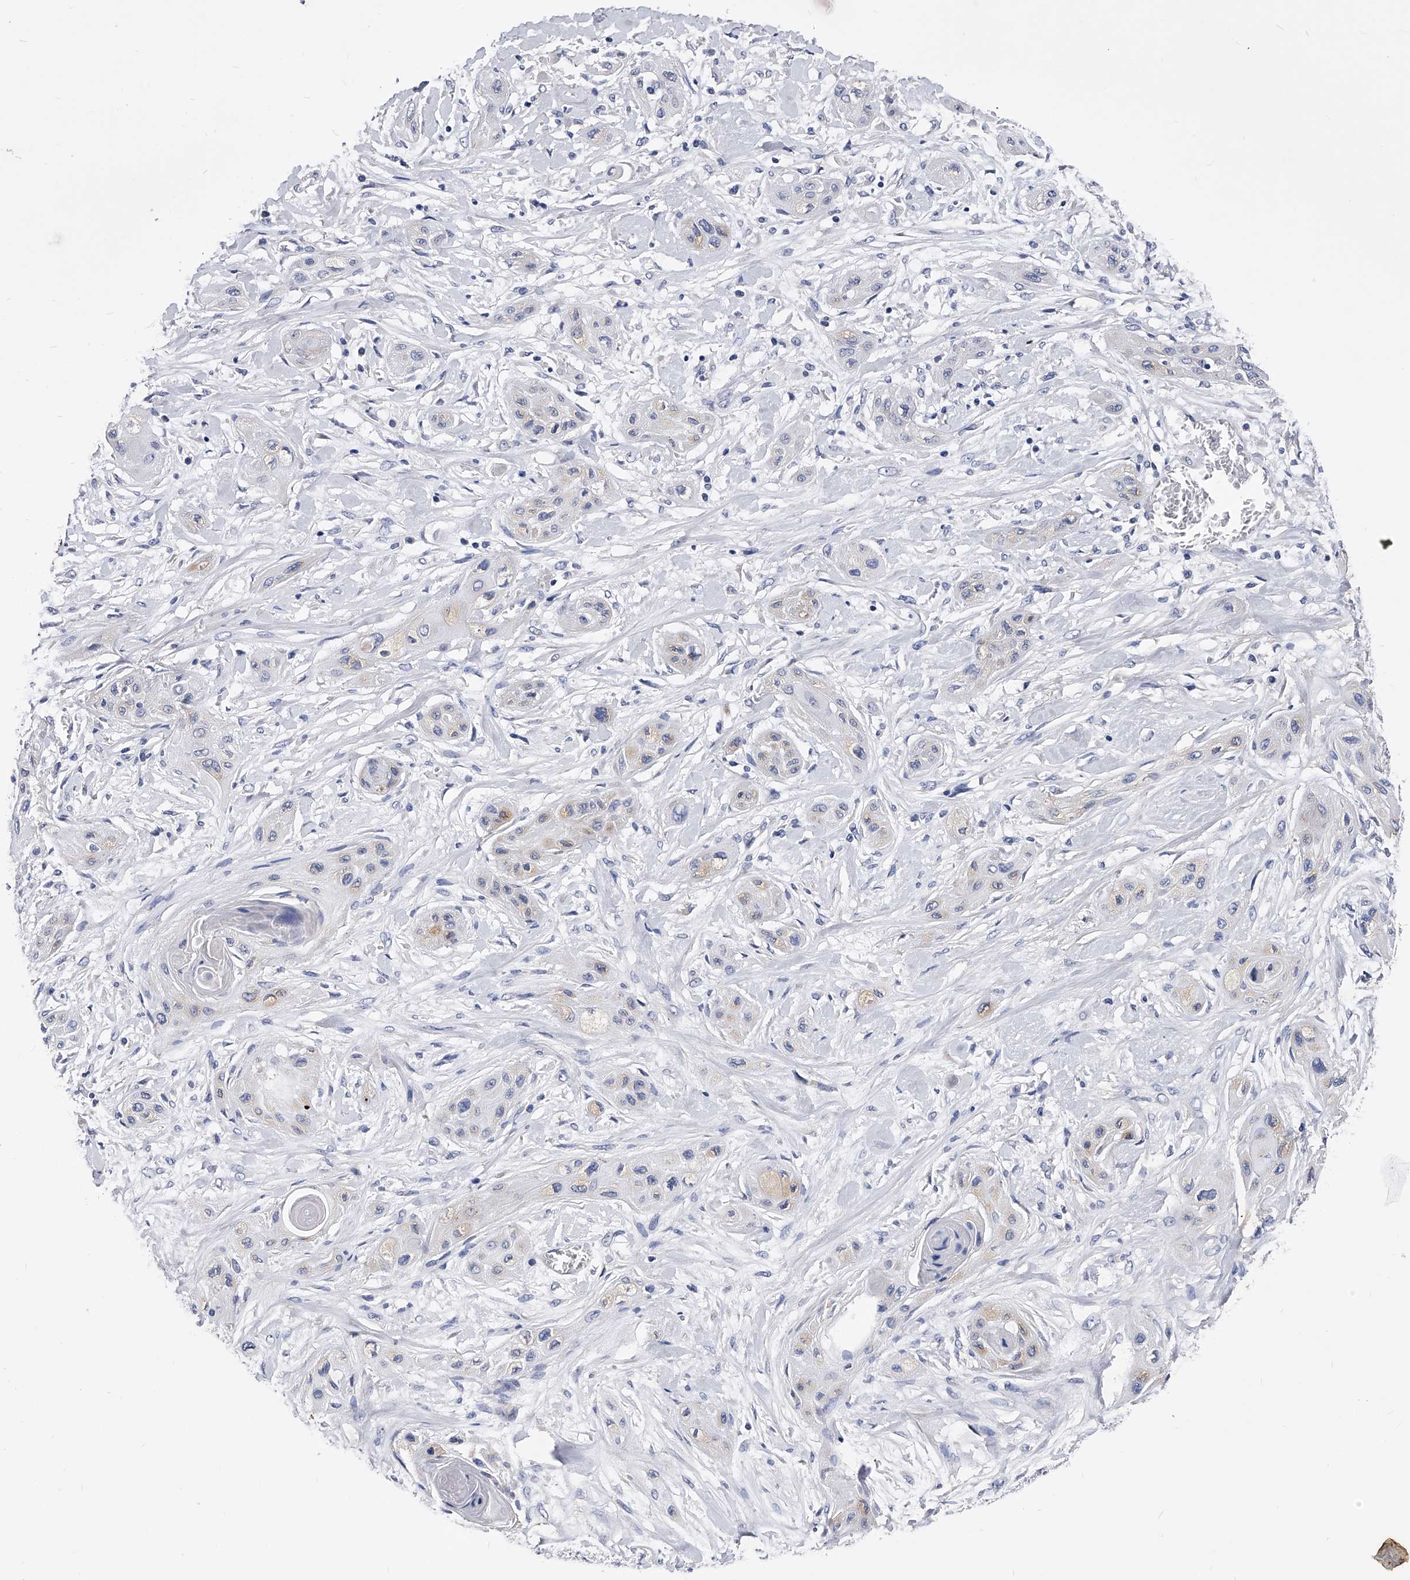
{"staining": {"intensity": "negative", "quantity": "none", "location": "none"}, "tissue": "lung cancer", "cell_type": "Tumor cells", "image_type": "cancer", "snomed": [{"axis": "morphology", "description": "Squamous cell carcinoma, NOS"}, {"axis": "topography", "description": "Lung"}], "caption": "Immunohistochemical staining of lung cancer exhibits no significant positivity in tumor cells.", "gene": "ZNF529", "patient": {"sex": "female", "age": 47}}